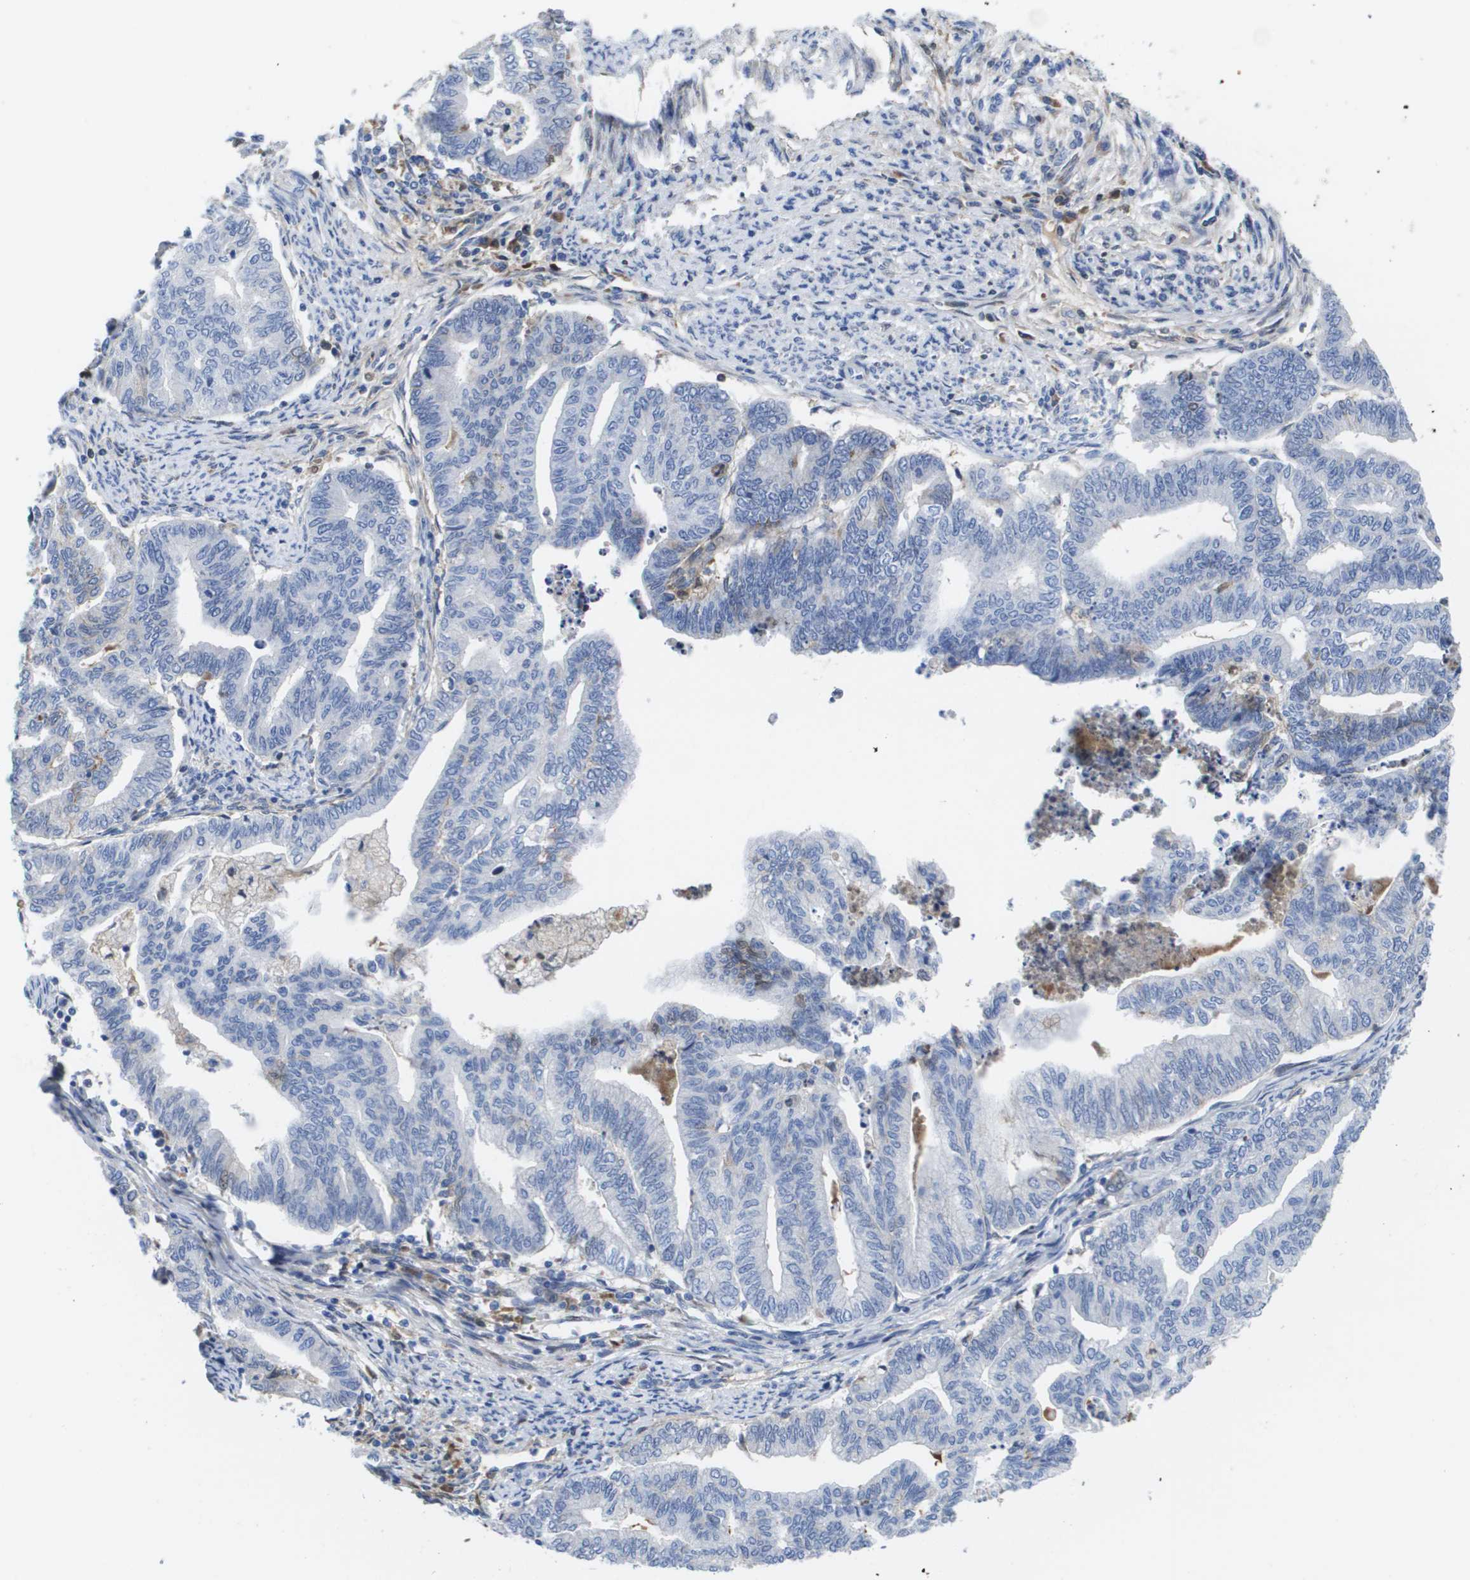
{"staining": {"intensity": "negative", "quantity": "none", "location": "none"}, "tissue": "endometrial cancer", "cell_type": "Tumor cells", "image_type": "cancer", "snomed": [{"axis": "morphology", "description": "Adenocarcinoma, NOS"}, {"axis": "topography", "description": "Endometrium"}], "caption": "Protein analysis of endometrial adenocarcinoma exhibits no significant expression in tumor cells.", "gene": "SERPINC1", "patient": {"sex": "female", "age": 79}}